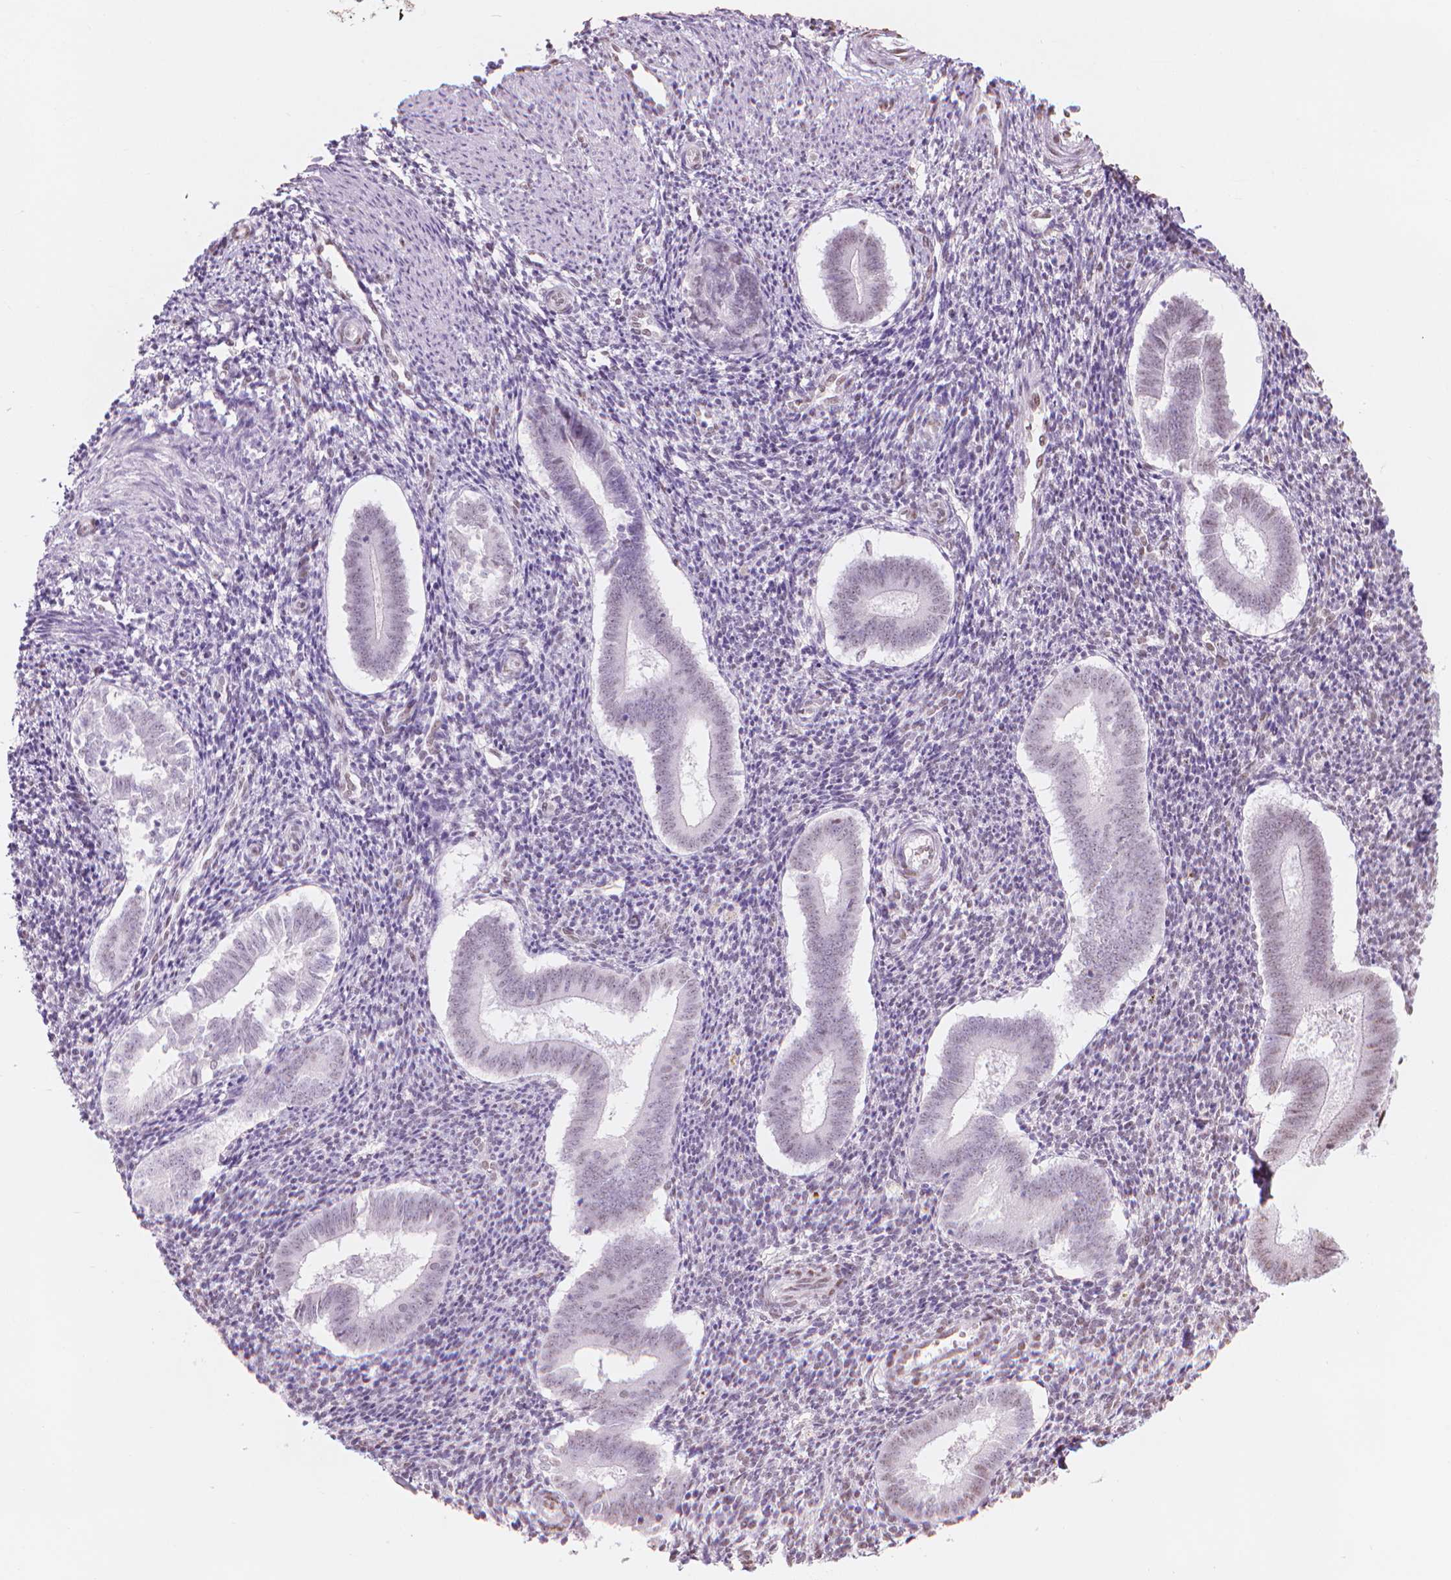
{"staining": {"intensity": "negative", "quantity": "none", "location": "none"}, "tissue": "endometrium", "cell_type": "Cells in endometrial stroma", "image_type": "normal", "snomed": [{"axis": "morphology", "description": "Normal tissue, NOS"}, {"axis": "topography", "description": "Endometrium"}], "caption": "Immunohistochemical staining of benign endometrium exhibits no significant expression in cells in endometrial stroma.", "gene": "PIAS2", "patient": {"sex": "female", "age": 25}}